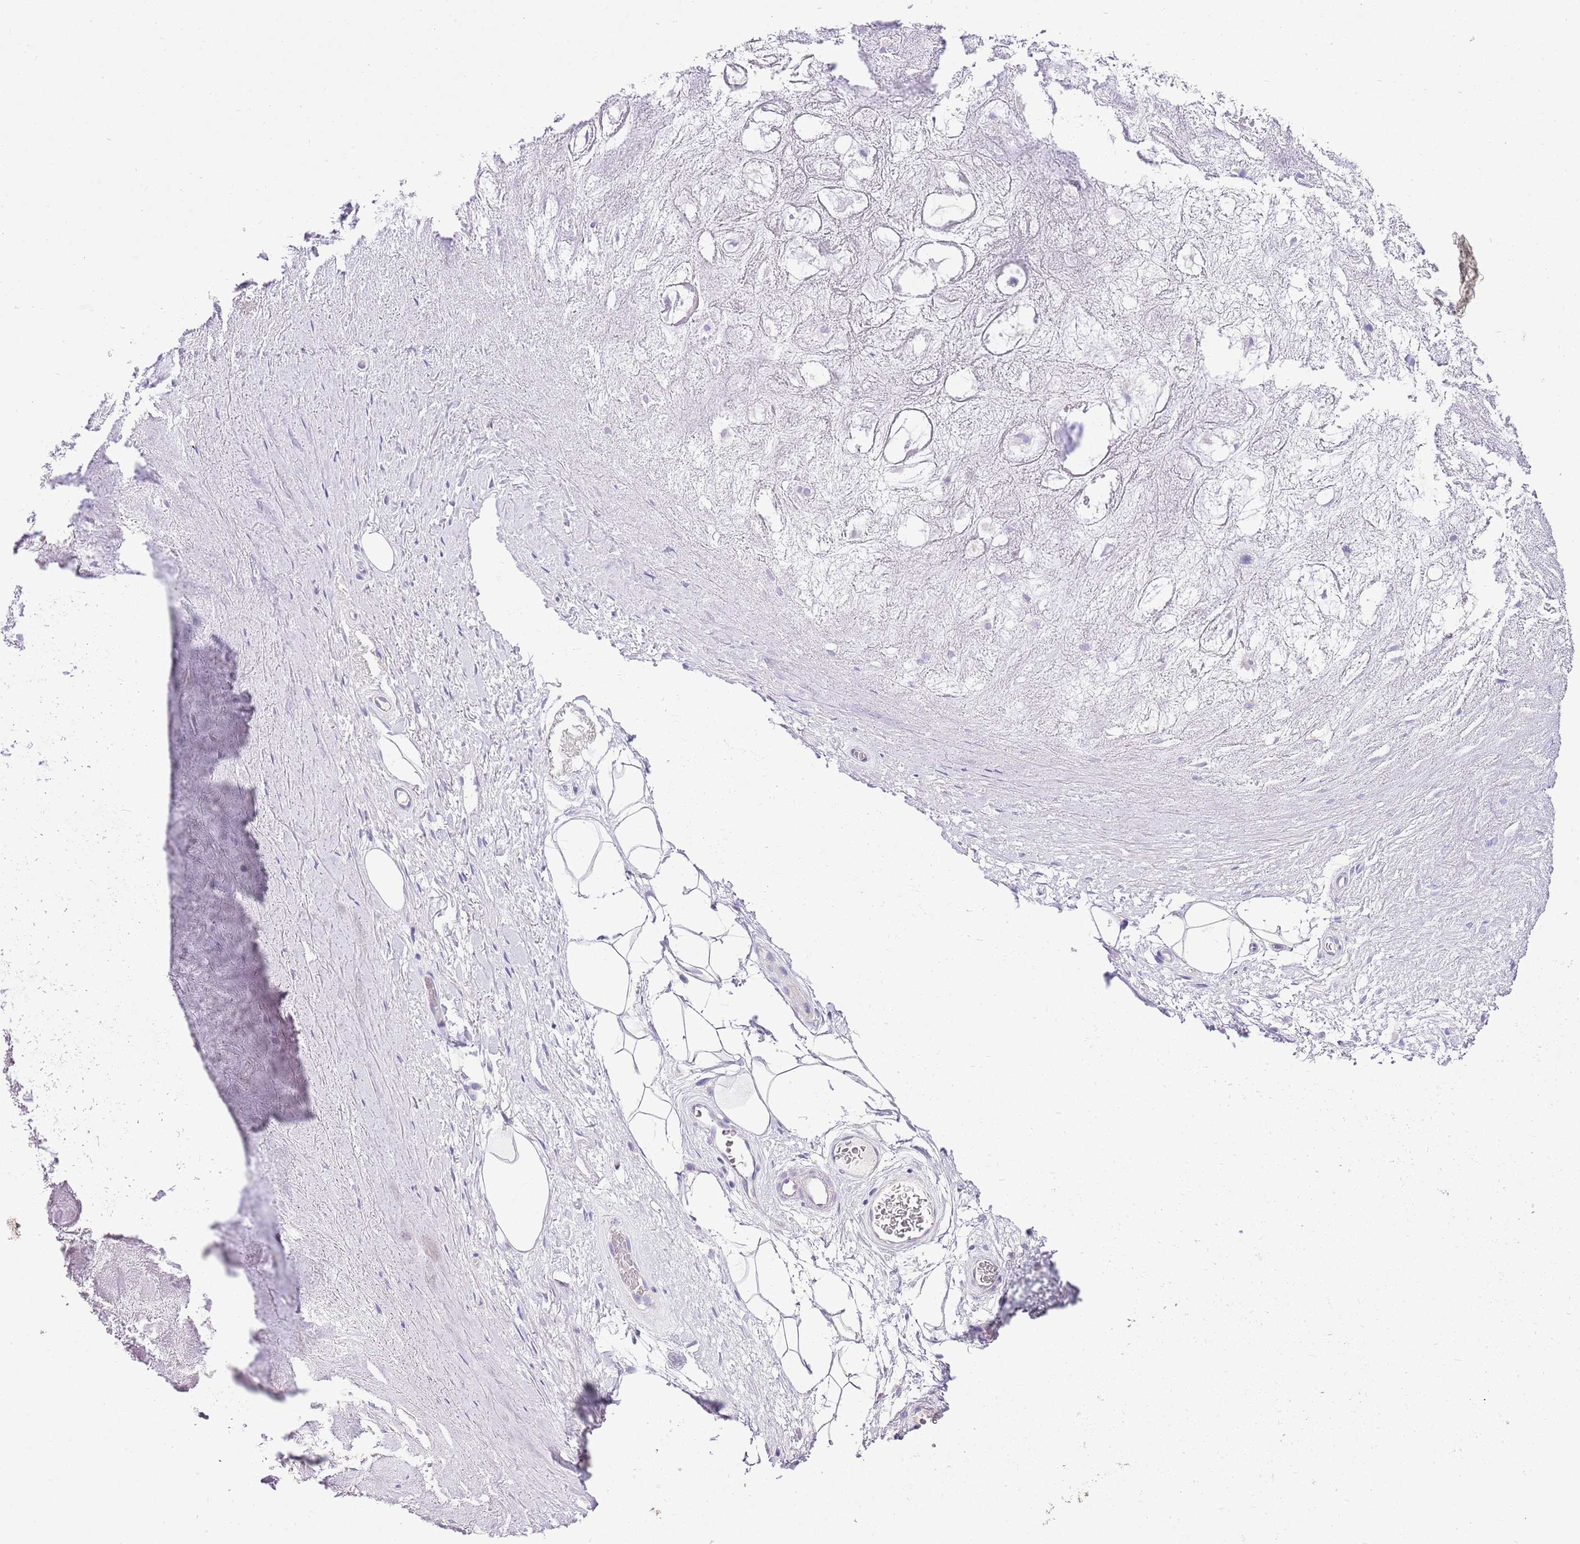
{"staining": {"intensity": "negative", "quantity": "none", "location": "none"}, "tissue": "adipose tissue", "cell_type": "Adipocytes", "image_type": "normal", "snomed": [{"axis": "morphology", "description": "Normal tissue, NOS"}, {"axis": "topography", "description": "Cartilage tissue"}], "caption": "High power microscopy micrograph of an immunohistochemistry histopathology image of unremarkable adipose tissue, revealing no significant staining in adipocytes. (DAB (3,3'-diaminobenzidine) IHC, high magnification).", "gene": "BHLHA15", "patient": {"sex": "male", "age": 81}}